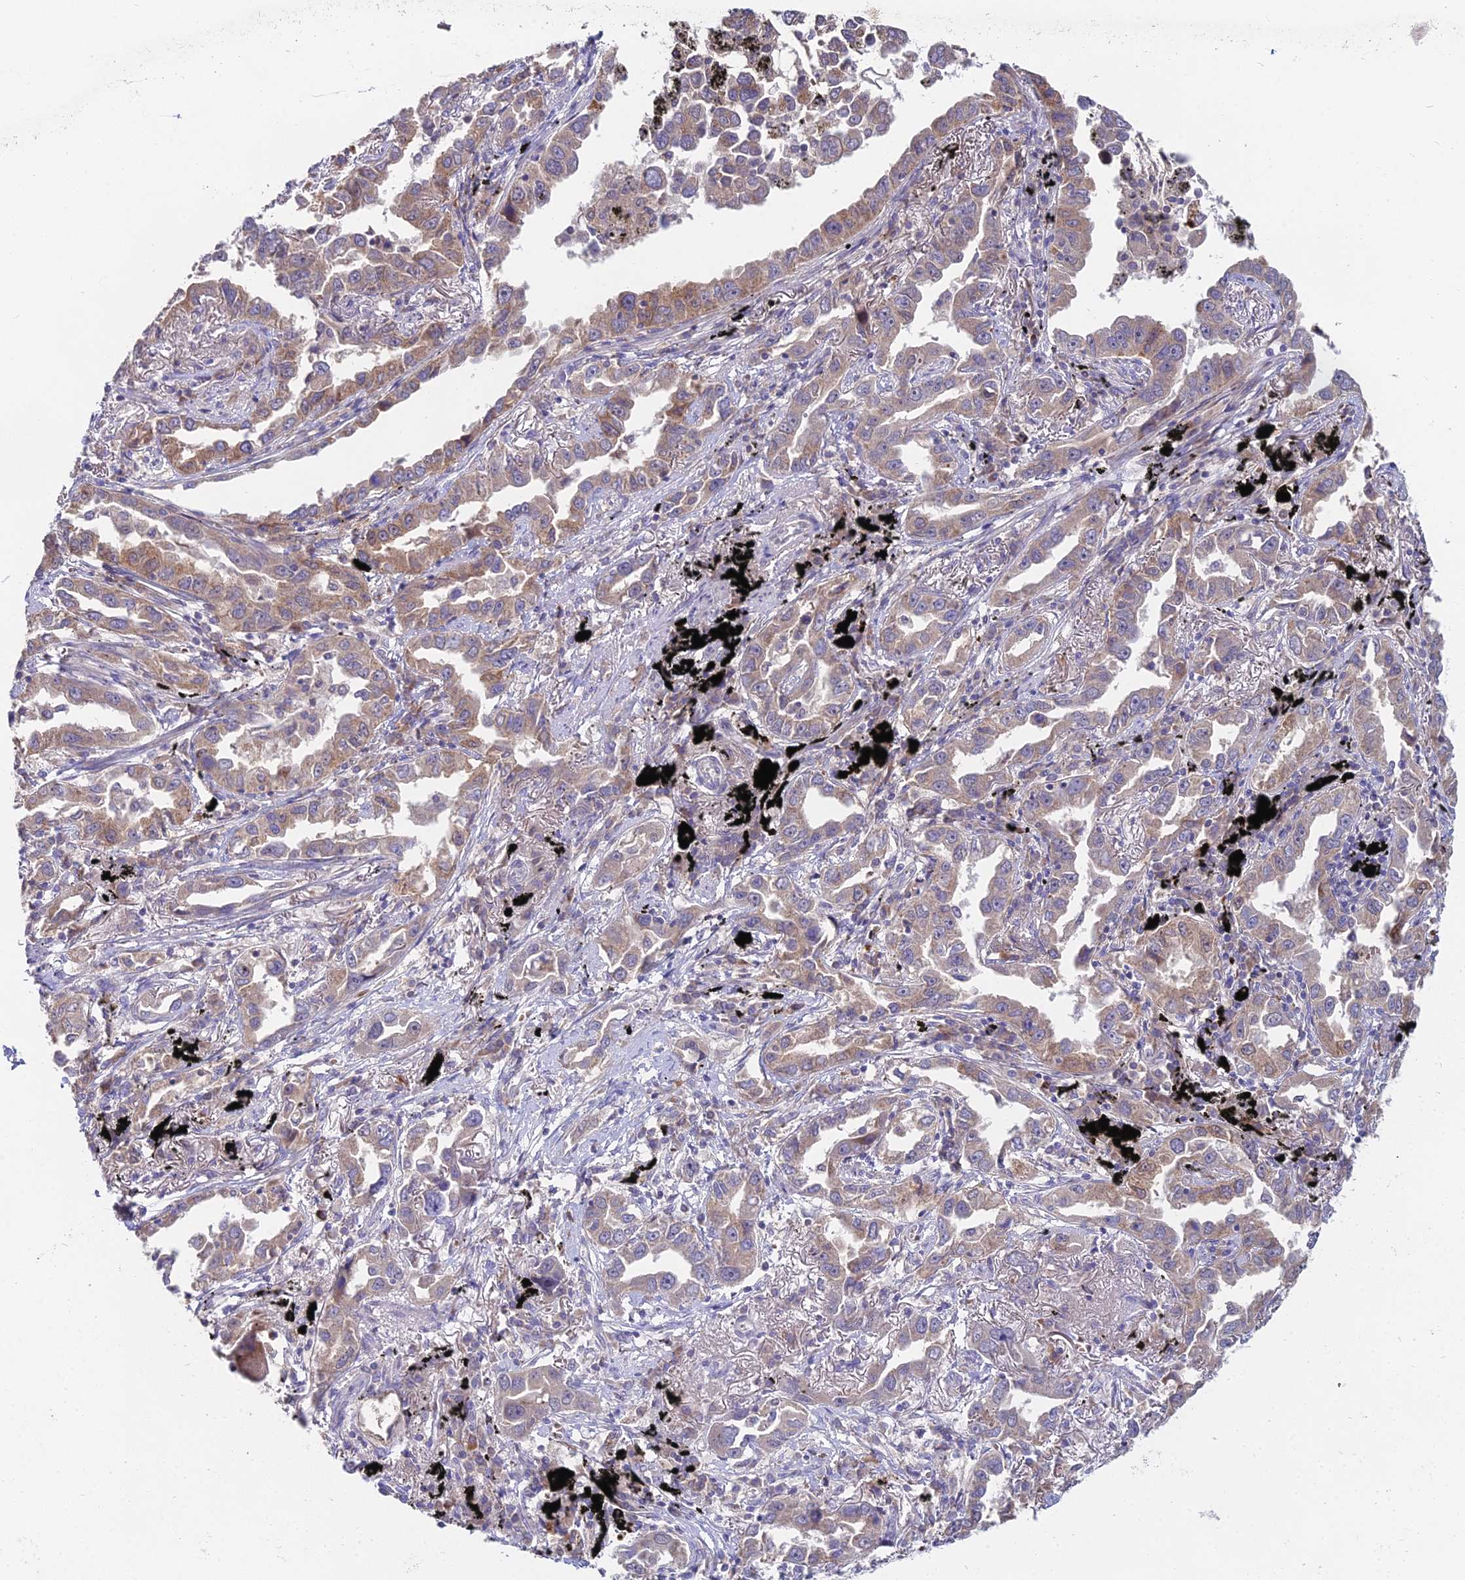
{"staining": {"intensity": "moderate", "quantity": ">75%", "location": "cytoplasmic/membranous"}, "tissue": "lung cancer", "cell_type": "Tumor cells", "image_type": "cancer", "snomed": [{"axis": "morphology", "description": "Adenocarcinoma, NOS"}, {"axis": "topography", "description": "Lung"}], "caption": "An immunohistochemistry (IHC) image of neoplastic tissue is shown. Protein staining in brown shows moderate cytoplasmic/membranous positivity in lung cancer (adenocarcinoma) within tumor cells.", "gene": "WDR43", "patient": {"sex": "male", "age": 67}}